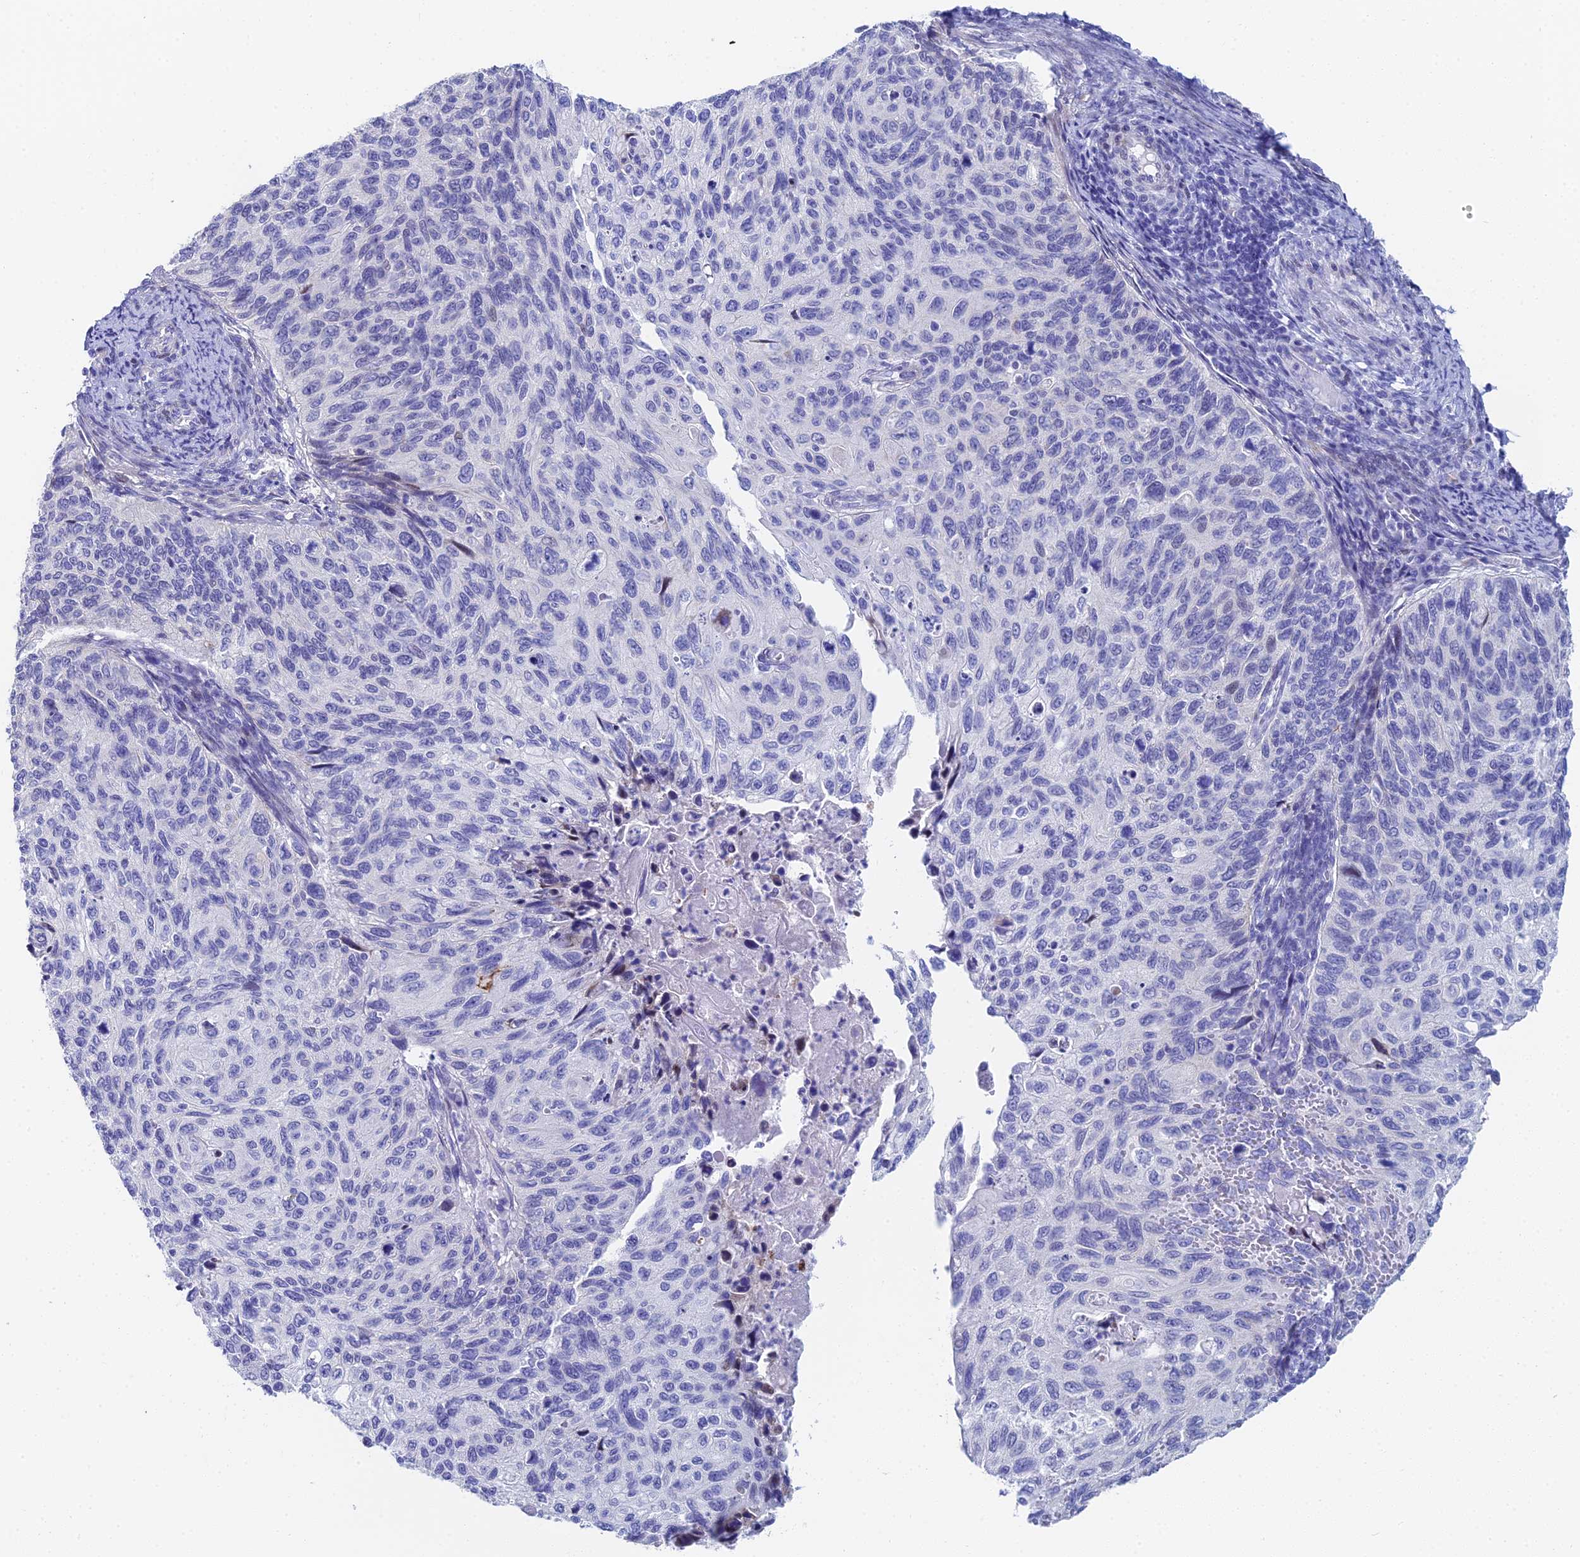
{"staining": {"intensity": "negative", "quantity": "none", "location": "none"}, "tissue": "cervical cancer", "cell_type": "Tumor cells", "image_type": "cancer", "snomed": [{"axis": "morphology", "description": "Squamous cell carcinoma, NOS"}, {"axis": "topography", "description": "Cervix"}], "caption": "This micrograph is of cervical squamous cell carcinoma stained with immunohistochemistry to label a protein in brown with the nuclei are counter-stained blue. There is no staining in tumor cells. (Brightfield microscopy of DAB (3,3'-diaminobenzidine) IHC at high magnification).", "gene": "HSPA1L", "patient": {"sex": "female", "age": 70}}